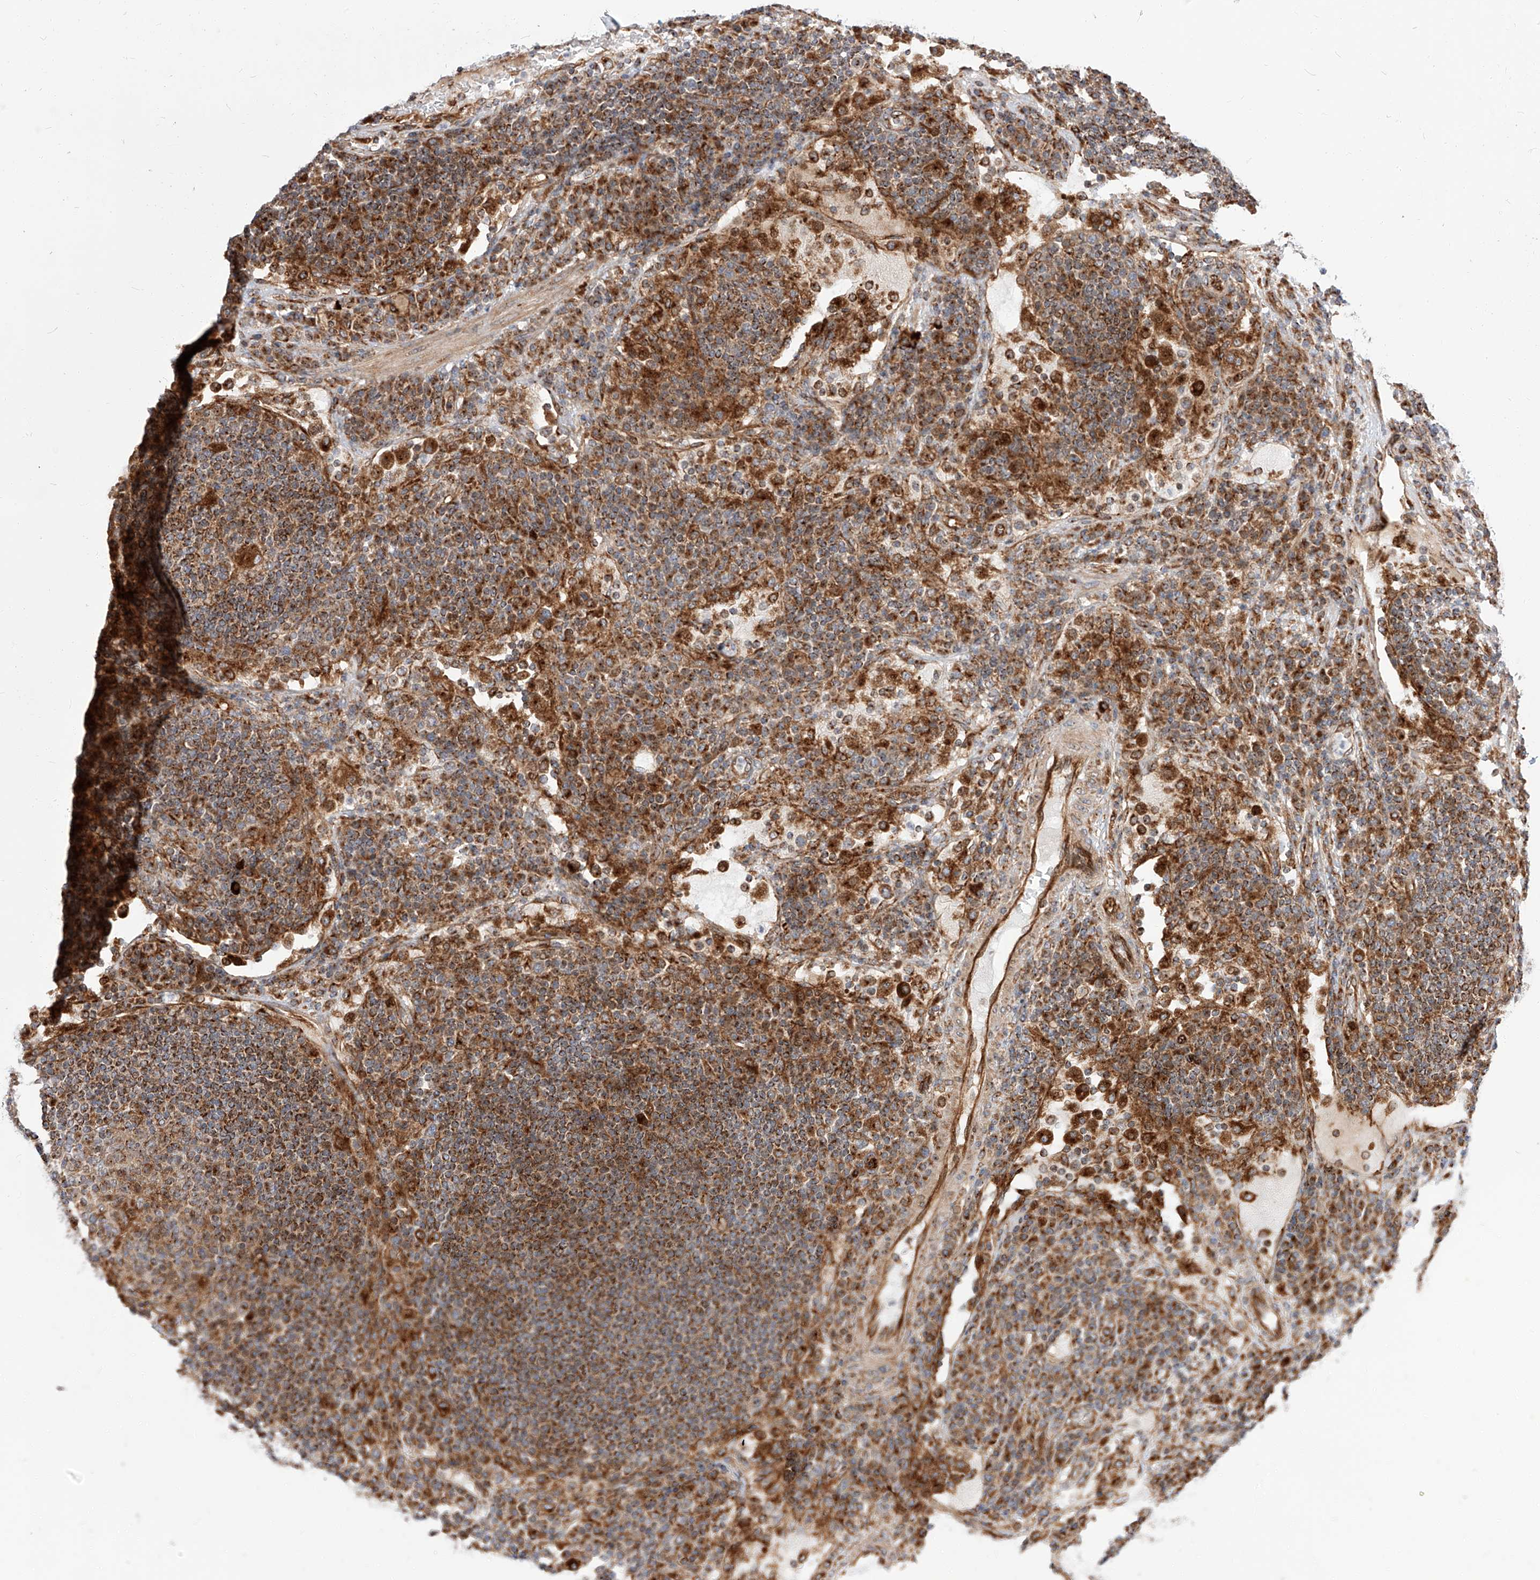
{"staining": {"intensity": "moderate", "quantity": "25%-75%", "location": "cytoplasmic/membranous"}, "tissue": "lymph node", "cell_type": "Germinal center cells", "image_type": "normal", "snomed": [{"axis": "morphology", "description": "Normal tissue, NOS"}, {"axis": "topography", "description": "Lymph node"}], "caption": "Moderate cytoplasmic/membranous expression for a protein is present in about 25%-75% of germinal center cells of normal lymph node using immunohistochemistry.", "gene": "ISCA2", "patient": {"sex": "female", "age": 53}}